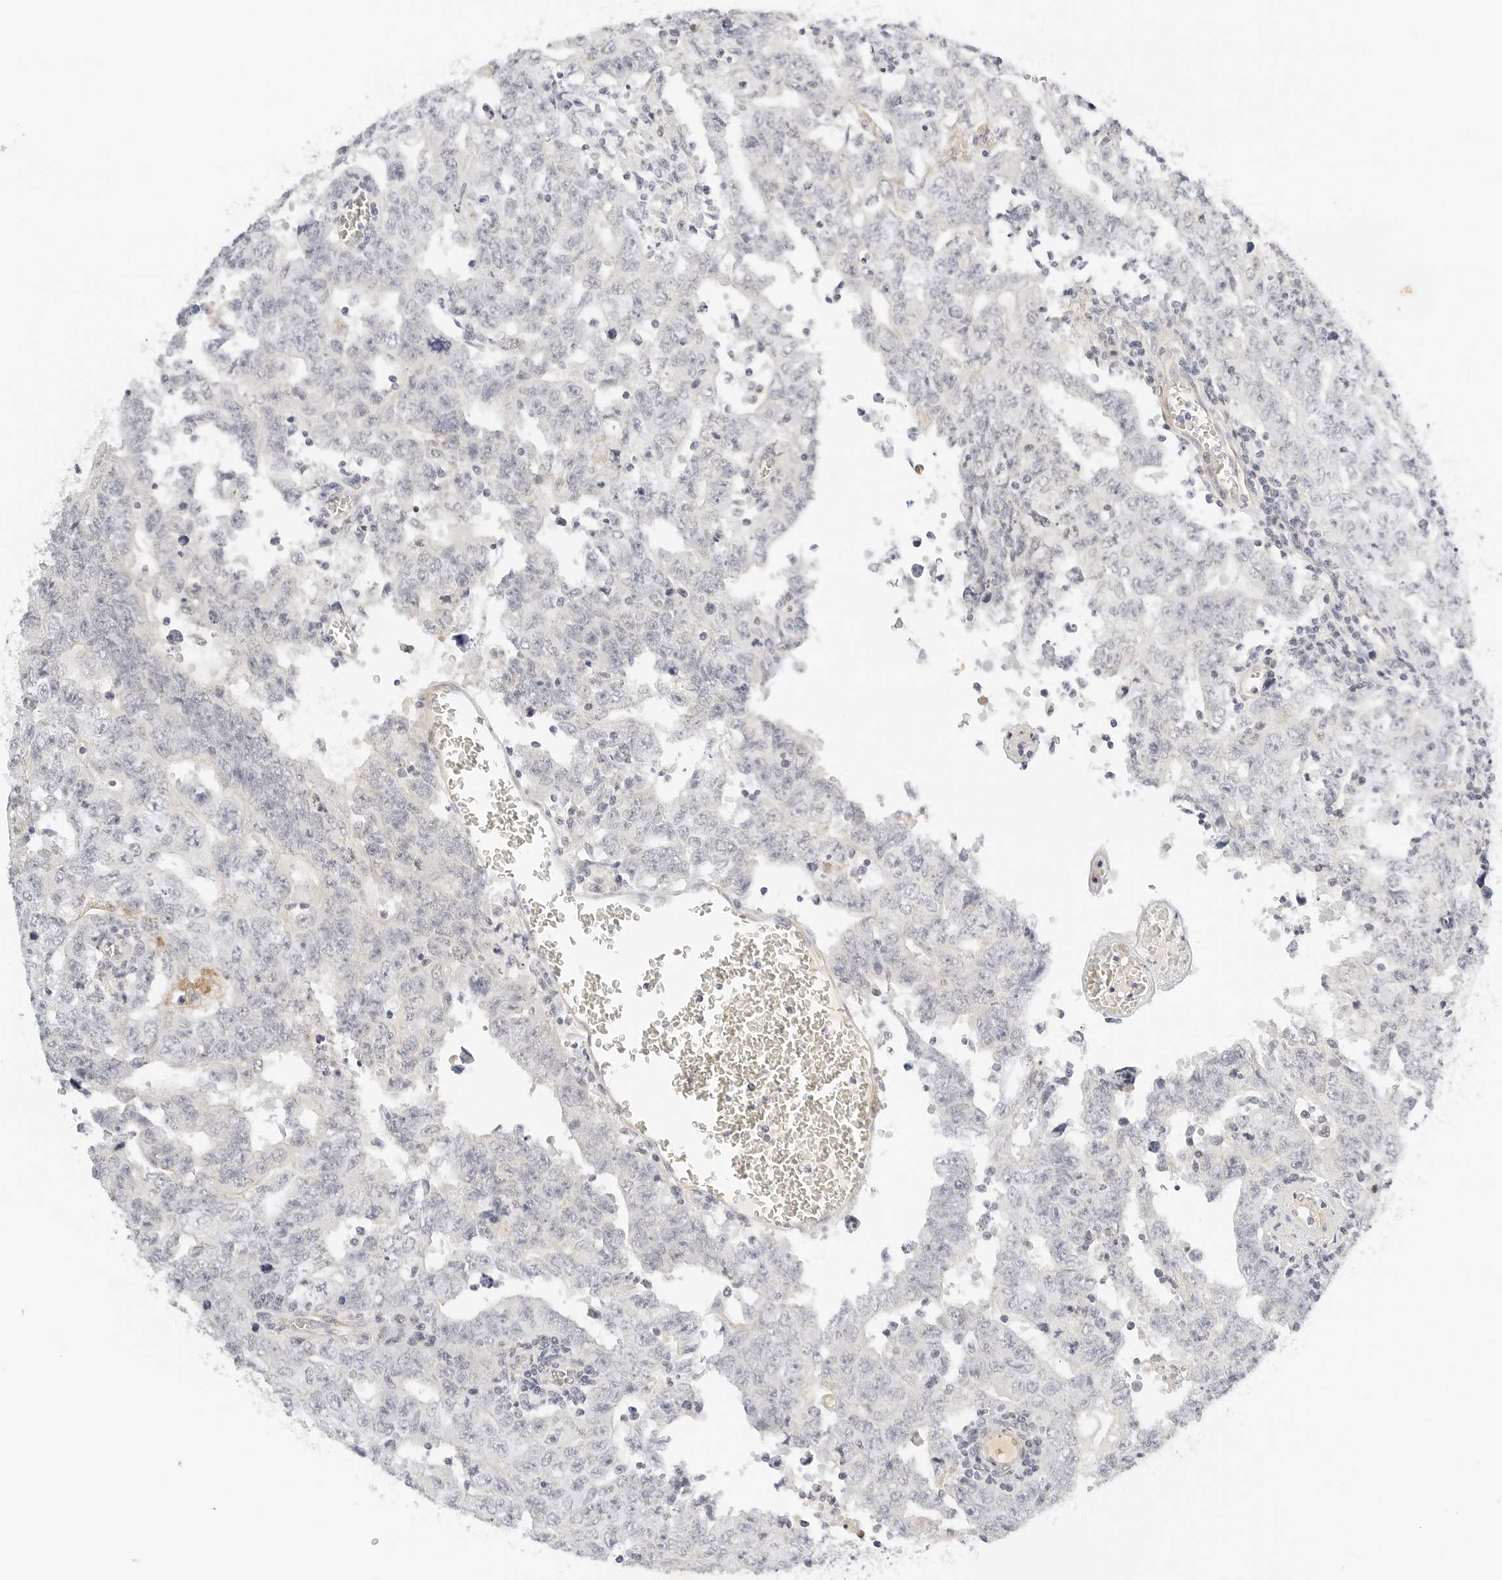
{"staining": {"intensity": "negative", "quantity": "none", "location": "none"}, "tissue": "testis cancer", "cell_type": "Tumor cells", "image_type": "cancer", "snomed": [{"axis": "morphology", "description": "Carcinoma, Embryonal, NOS"}, {"axis": "topography", "description": "Testis"}], "caption": "This is an IHC histopathology image of human testis cancer. There is no staining in tumor cells.", "gene": "PKDCC", "patient": {"sex": "male", "age": 26}}